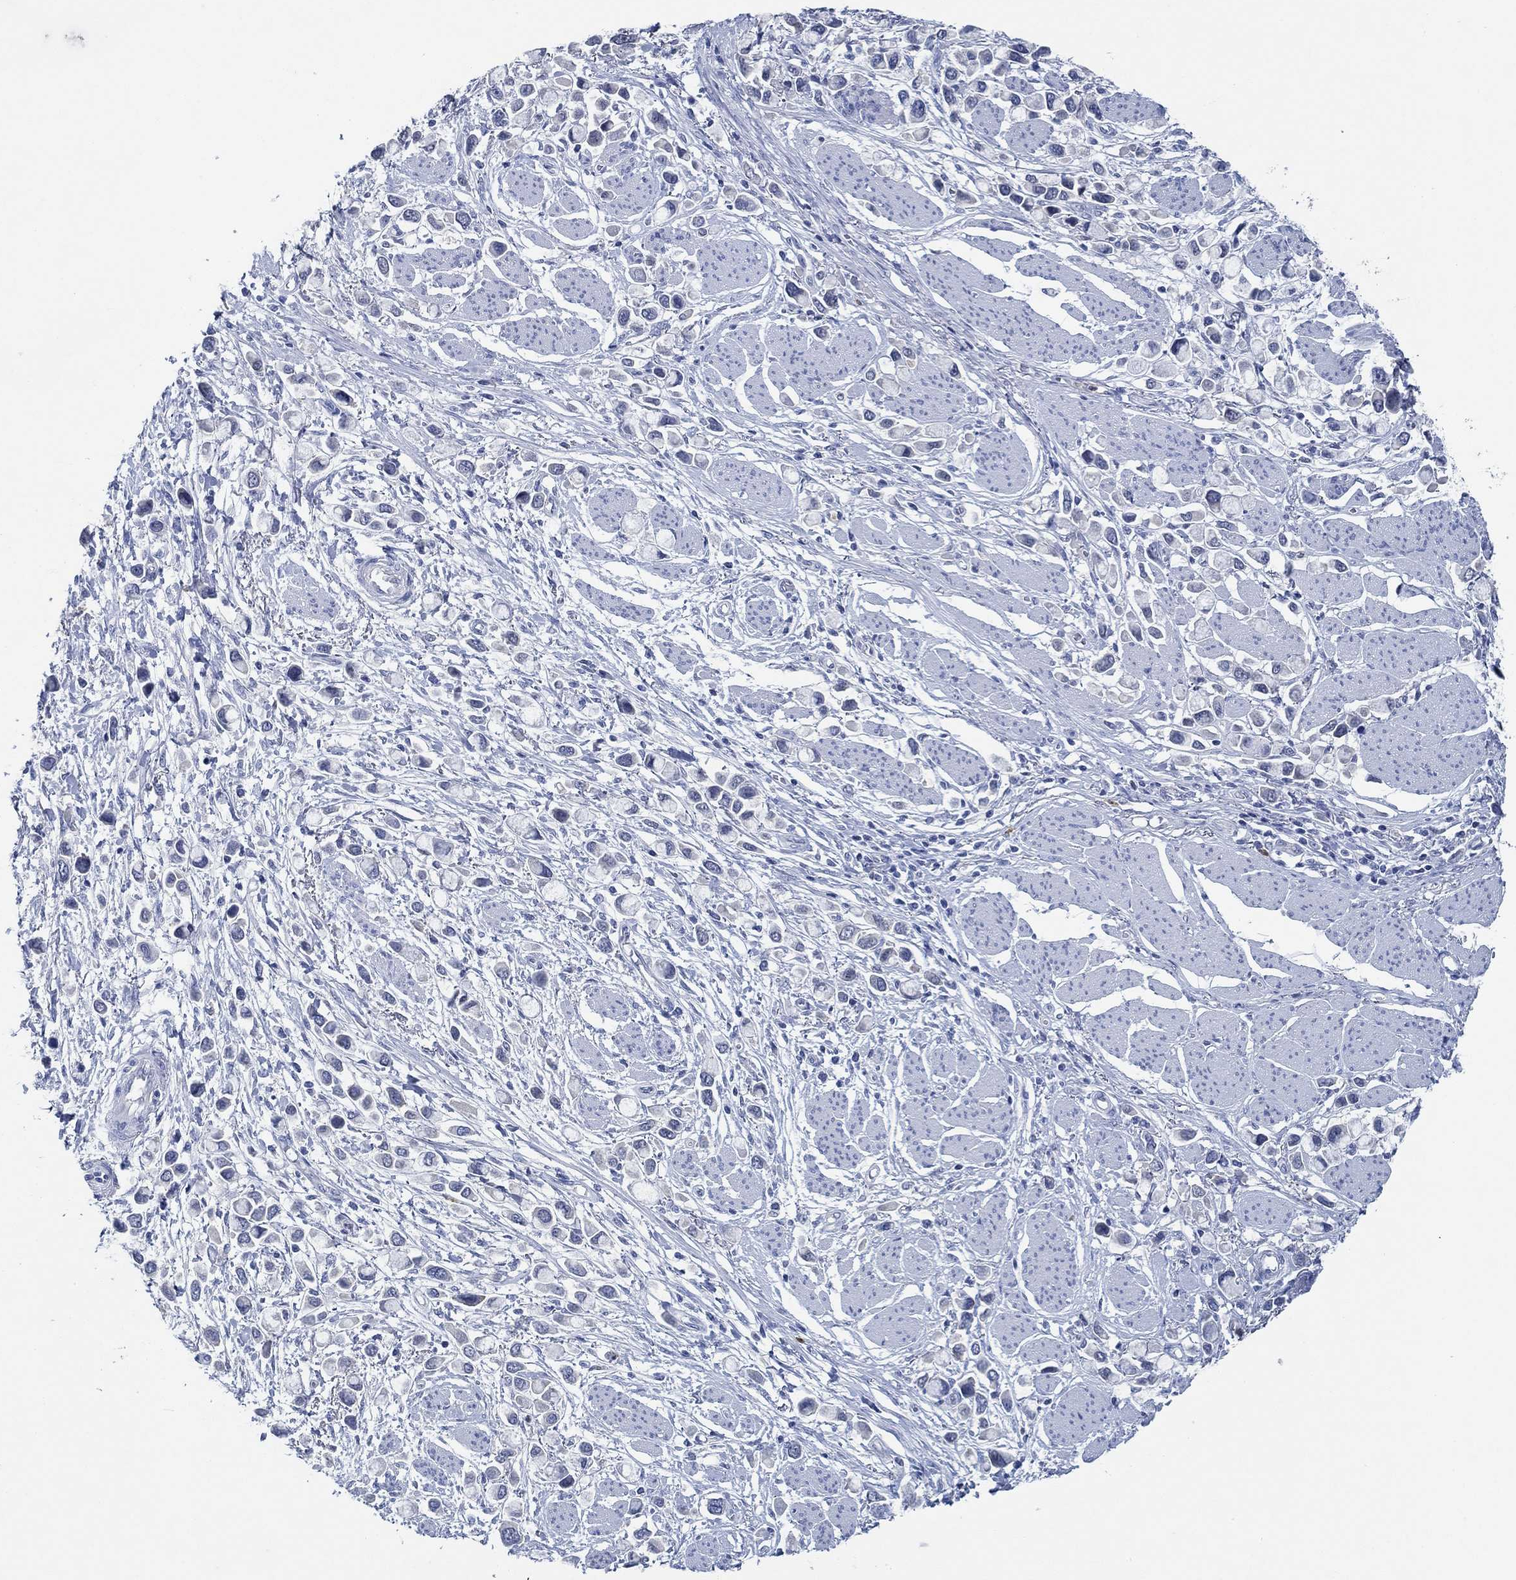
{"staining": {"intensity": "negative", "quantity": "none", "location": "none"}, "tissue": "stomach cancer", "cell_type": "Tumor cells", "image_type": "cancer", "snomed": [{"axis": "morphology", "description": "Adenocarcinoma, NOS"}, {"axis": "topography", "description": "Stomach"}], "caption": "This is an immunohistochemistry histopathology image of stomach cancer (adenocarcinoma). There is no expression in tumor cells.", "gene": "ZNF671", "patient": {"sex": "female", "age": 81}}